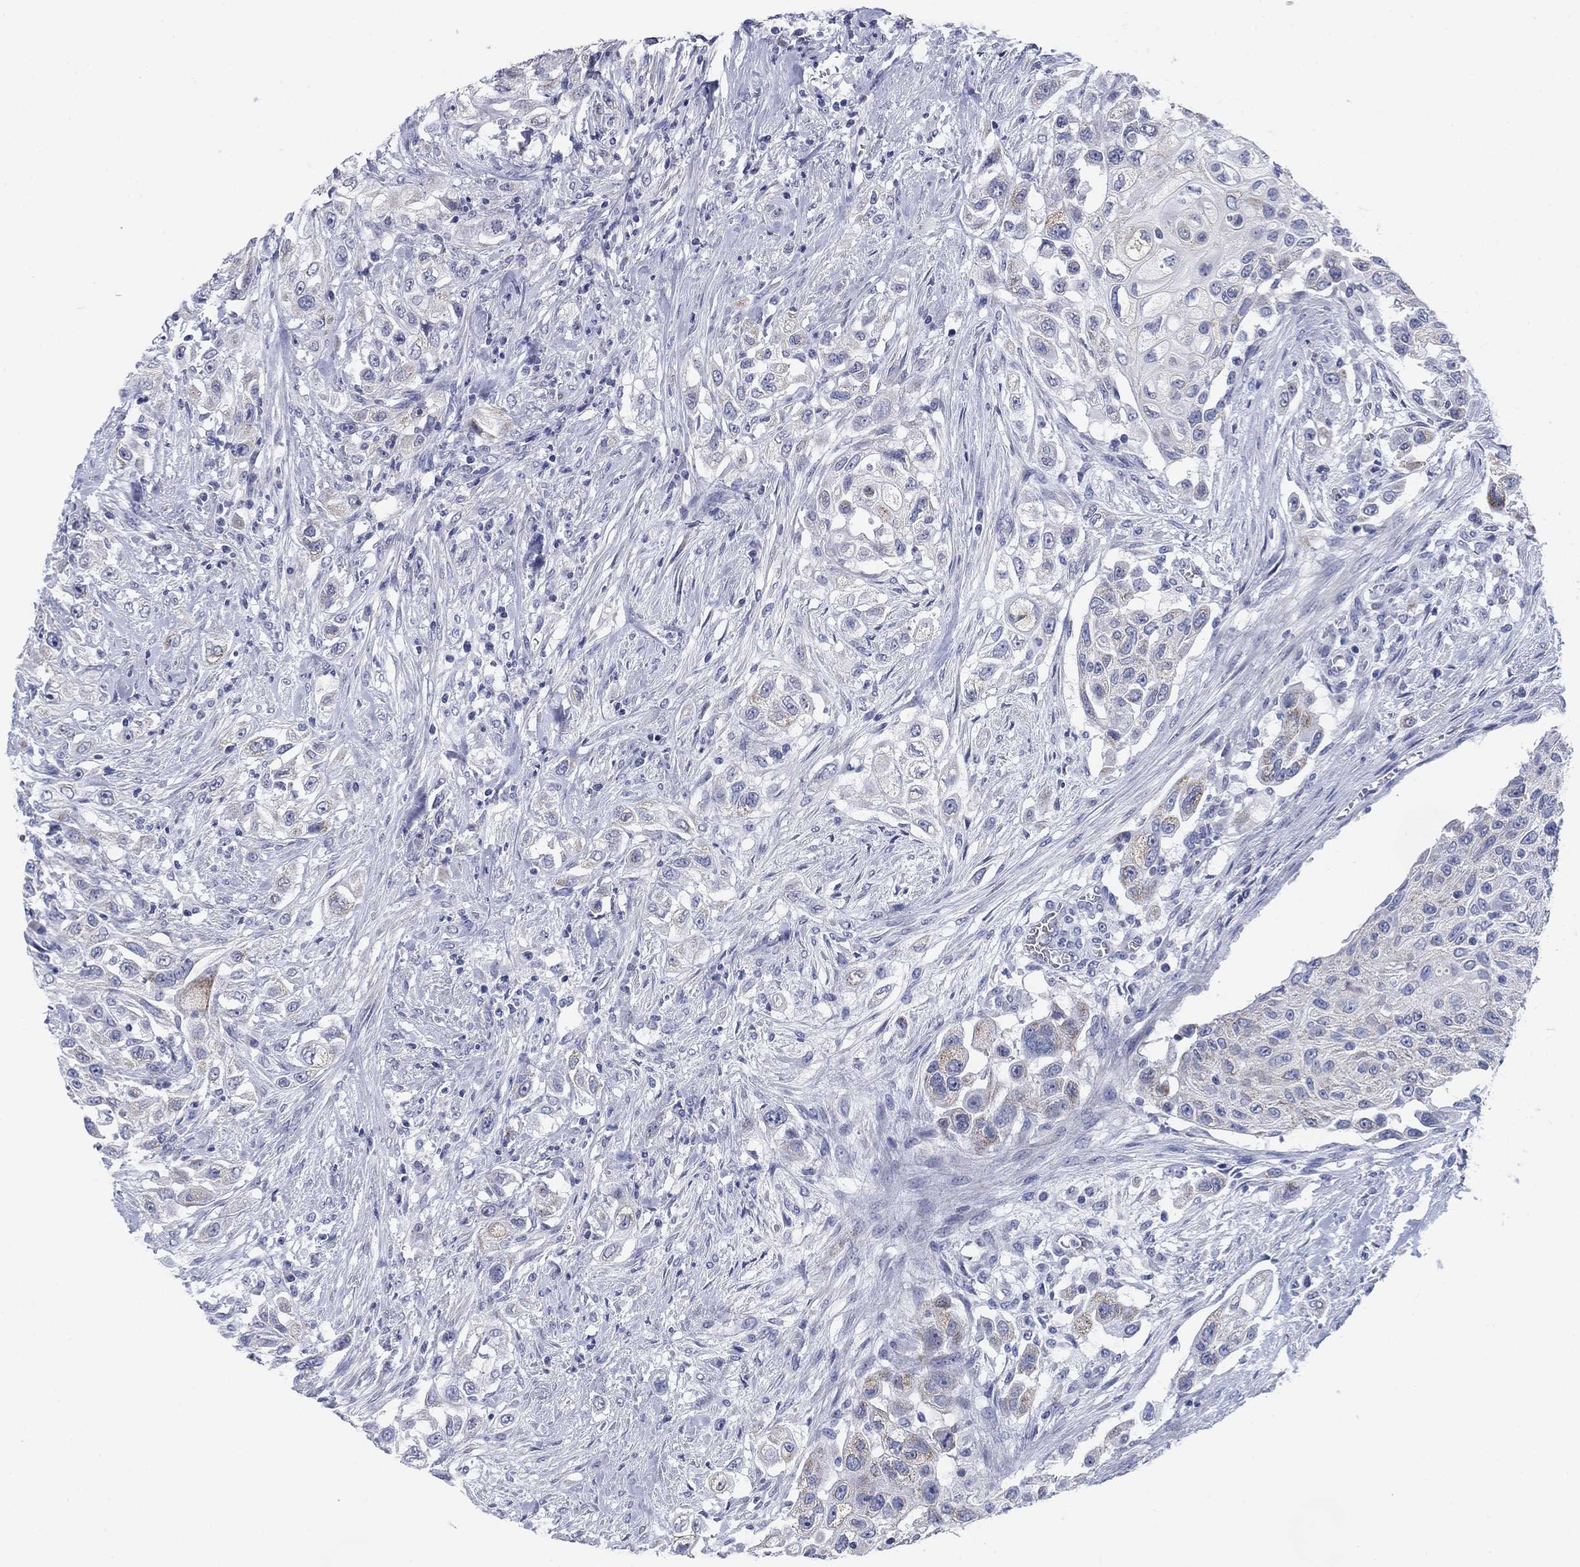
{"staining": {"intensity": "negative", "quantity": "none", "location": "none"}, "tissue": "urothelial cancer", "cell_type": "Tumor cells", "image_type": "cancer", "snomed": [{"axis": "morphology", "description": "Urothelial carcinoma, High grade"}, {"axis": "topography", "description": "Urinary bladder"}], "caption": "A photomicrograph of high-grade urothelial carcinoma stained for a protein reveals no brown staining in tumor cells. The staining is performed using DAB (3,3'-diaminobenzidine) brown chromogen with nuclei counter-stained in using hematoxylin.", "gene": "PRPH", "patient": {"sex": "female", "age": 56}}